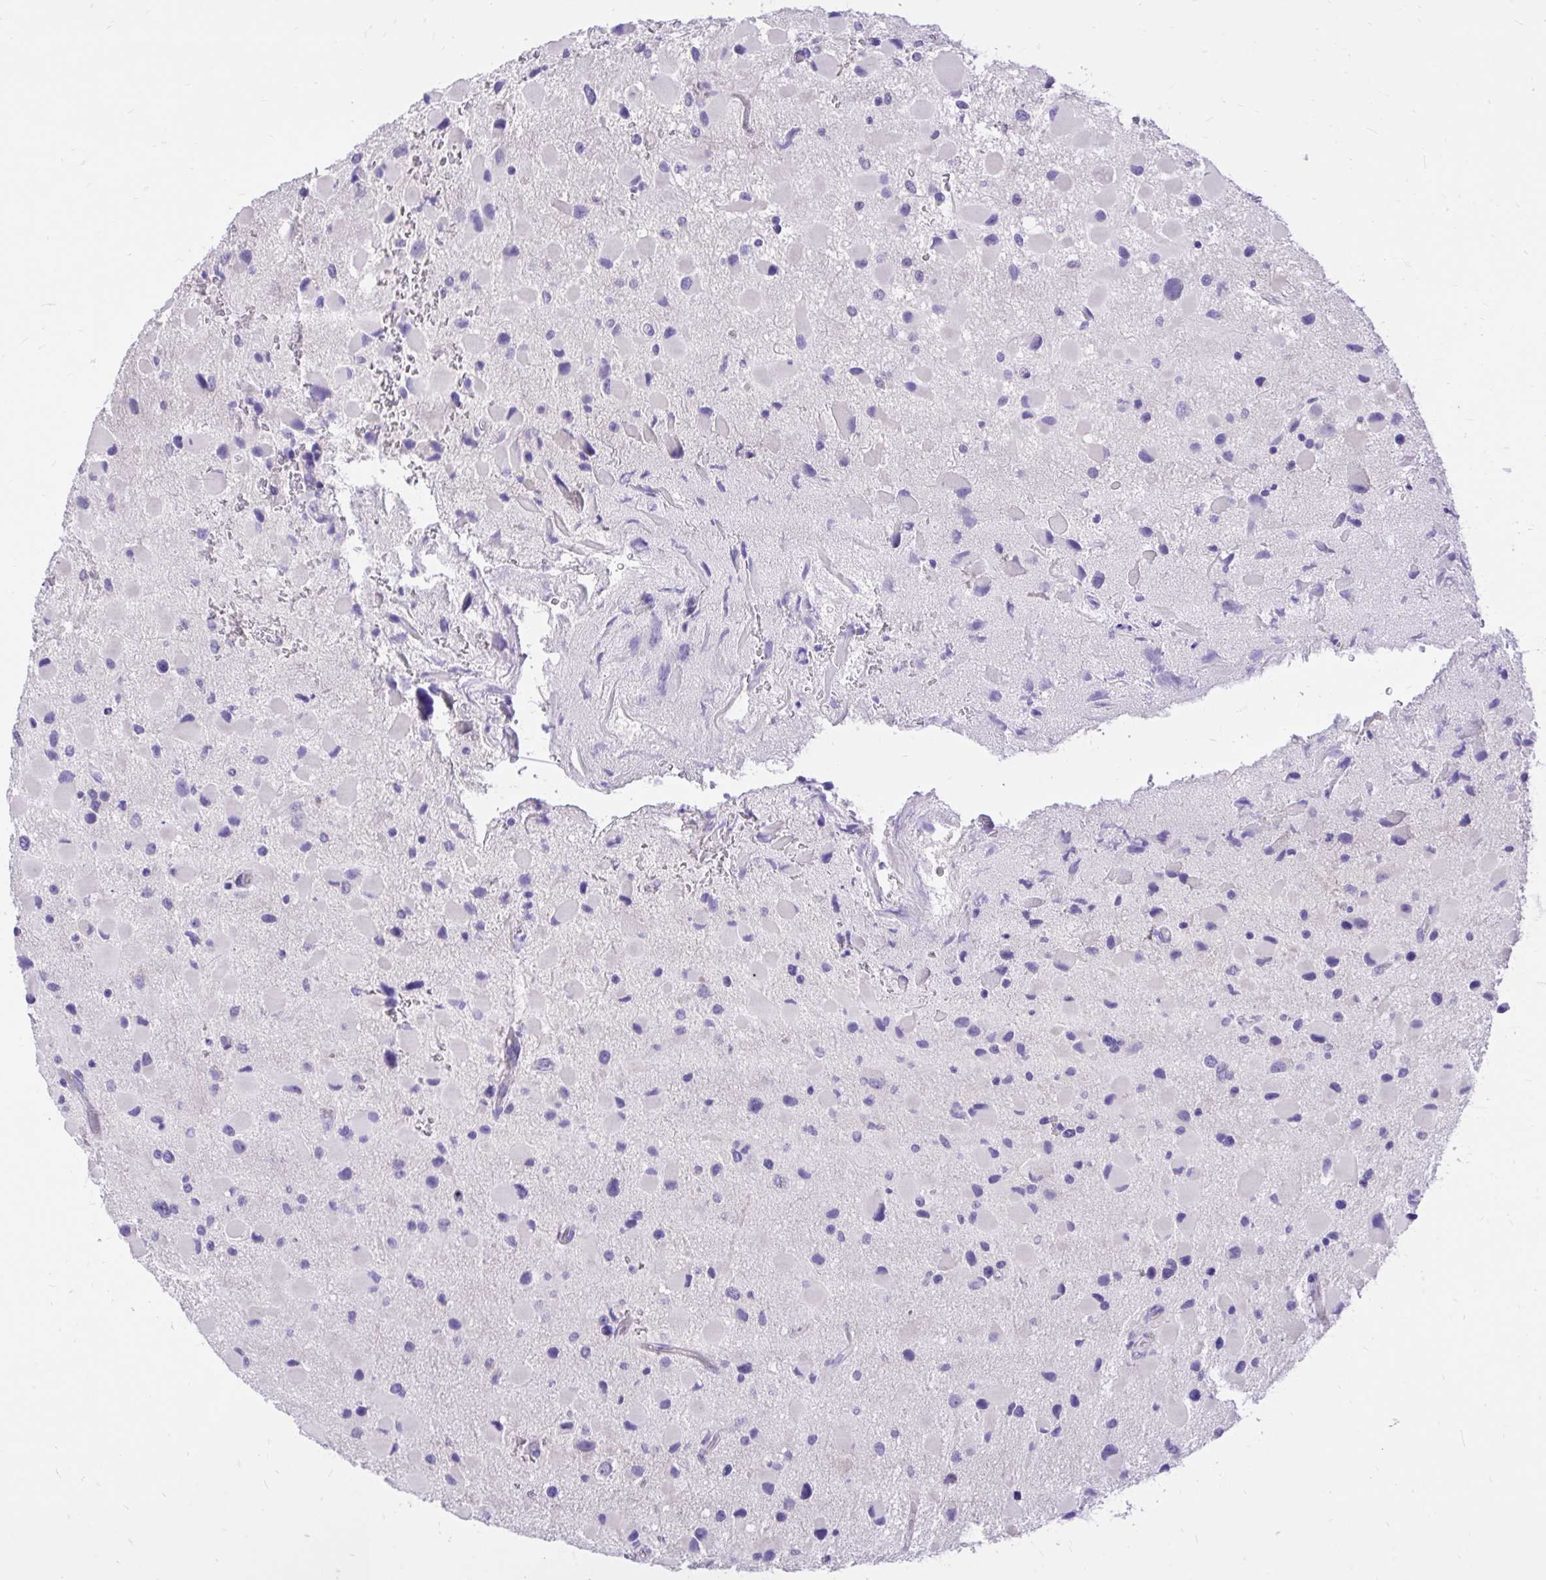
{"staining": {"intensity": "negative", "quantity": "none", "location": "none"}, "tissue": "glioma", "cell_type": "Tumor cells", "image_type": "cancer", "snomed": [{"axis": "morphology", "description": "Glioma, malignant, Low grade"}, {"axis": "topography", "description": "Brain"}], "caption": "This is an immunohistochemistry (IHC) photomicrograph of malignant low-grade glioma. There is no staining in tumor cells.", "gene": "MON1A", "patient": {"sex": "female", "age": 32}}